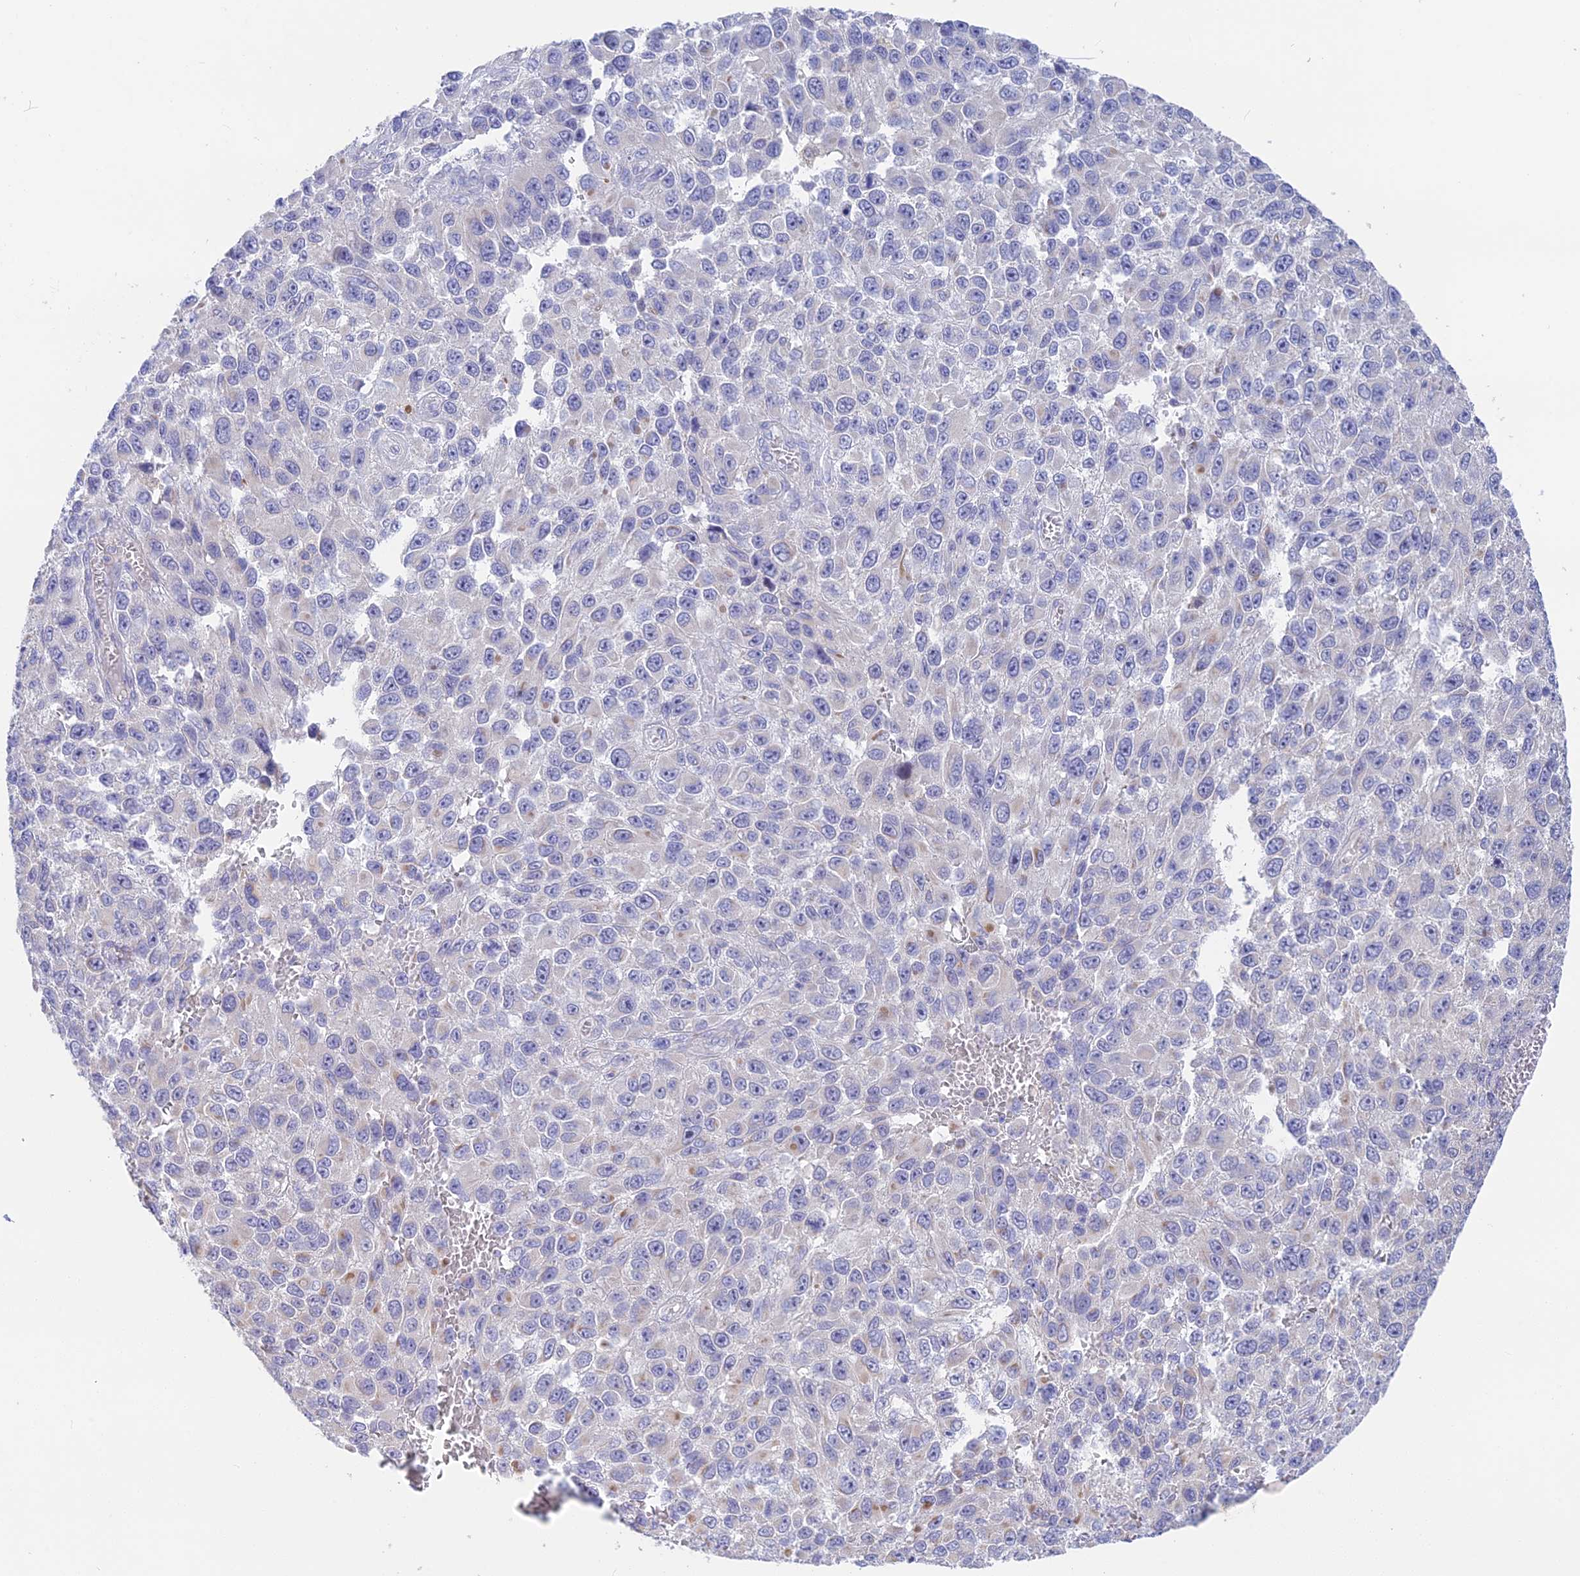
{"staining": {"intensity": "negative", "quantity": "none", "location": "none"}, "tissue": "melanoma", "cell_type": "Tumor cells", "image_type": "cancer", "snomed": [{"axis": "morphology", "description": "Normal tissue, NOS"}, {"axis": "morphology", "description": "Malignant melanoma, NOS"}, {"axis": "topography", "description": "Skin"}], "caption": "This photomicrograph is of malignant melanoma stained with IHC to label a protein in brown with the nuclei are counter-stained blue. There is no expression in tumor cells.", "gene": "SNTN", "patient": {"sex": "female", "age": 96}}